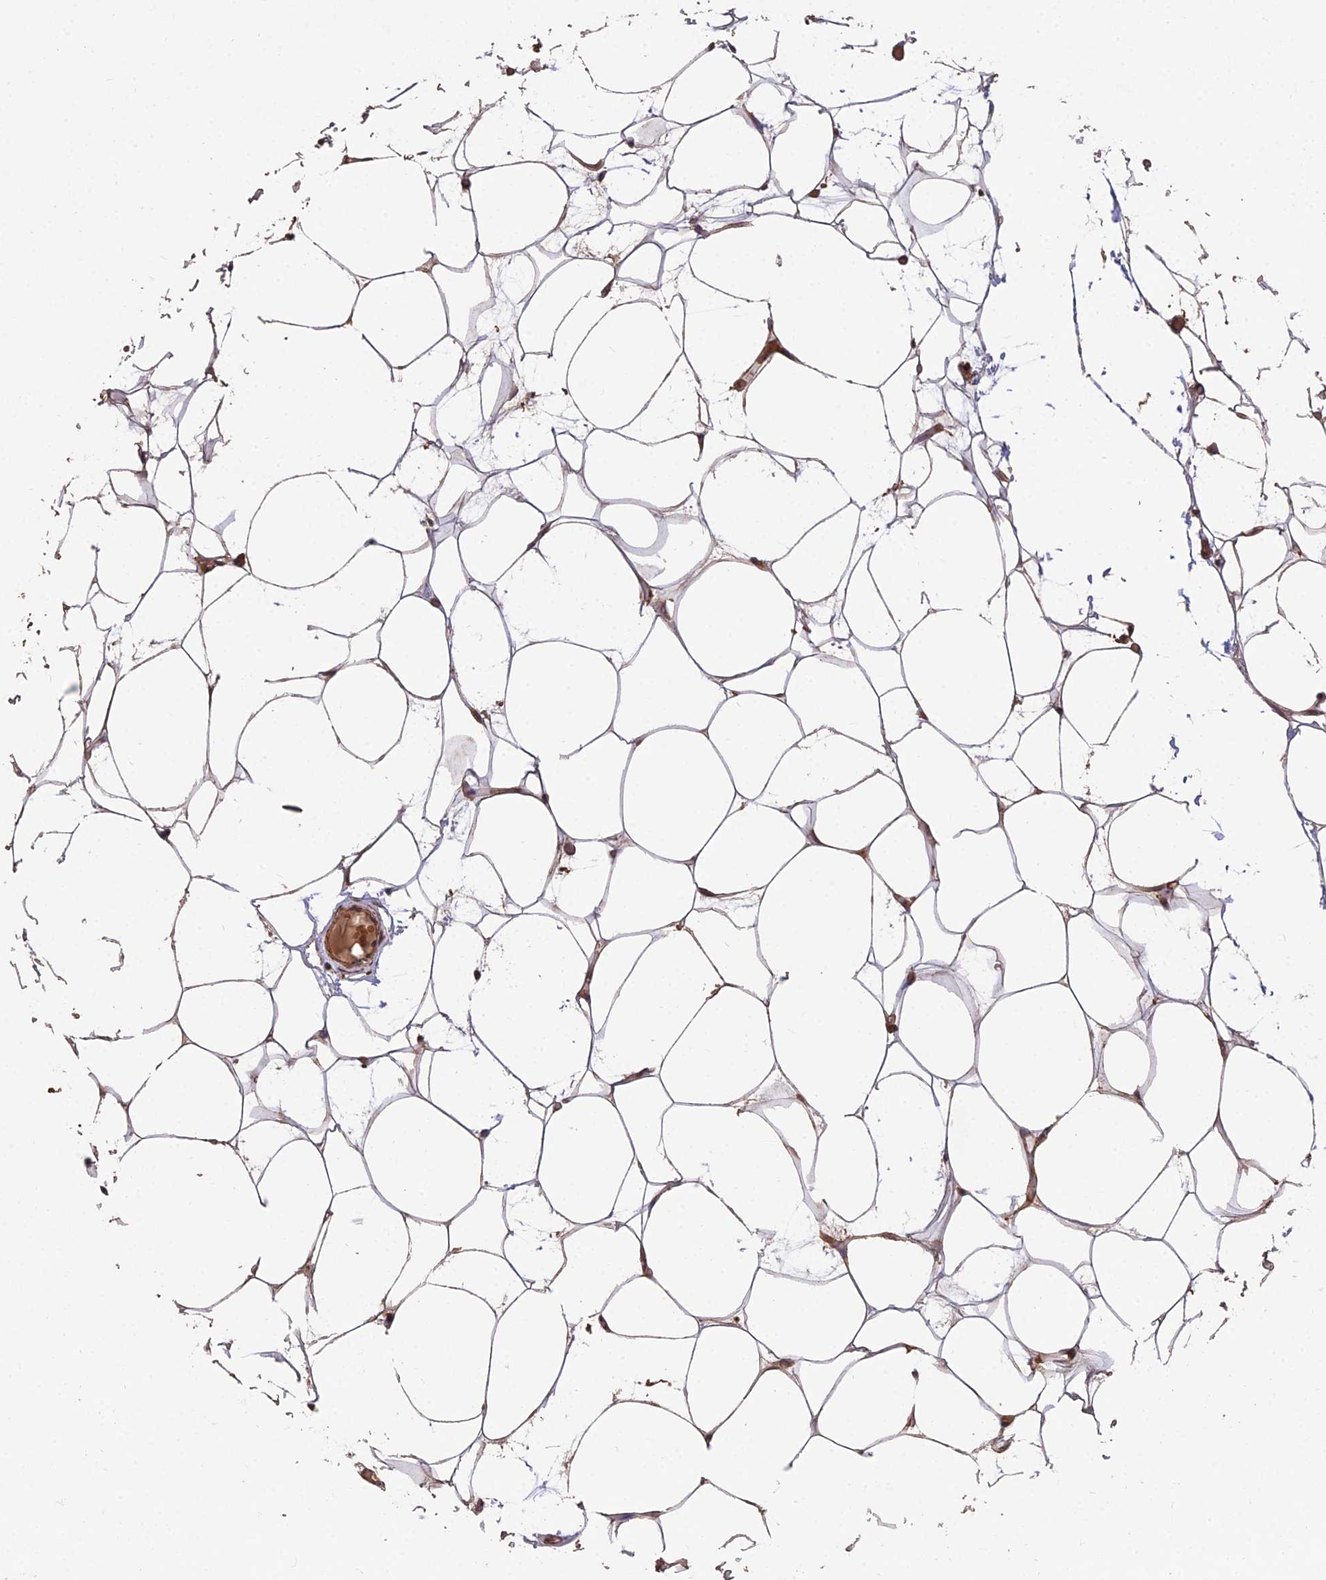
{"staining": {"intensity": "moderate", "quantity": "25%-75%", "location": "cytoplasmic/membranous"}, "tissue": "adipose tissue", "cell_type": "Adipocytes", "image_type": "normal", "snomed": [{"axis": "morphology", "description": "Normal tissue, NOS"}, {"axis": "topography", "description": "Breast"}], "caption": "This is a photomicrograph of IHC staining of benign adipose tissue, which shows moderate expression in the cytoplasmic/membranous of adipocytes.", "gene": "IFT22", "patient": {"sex": "female", "age": 23}}